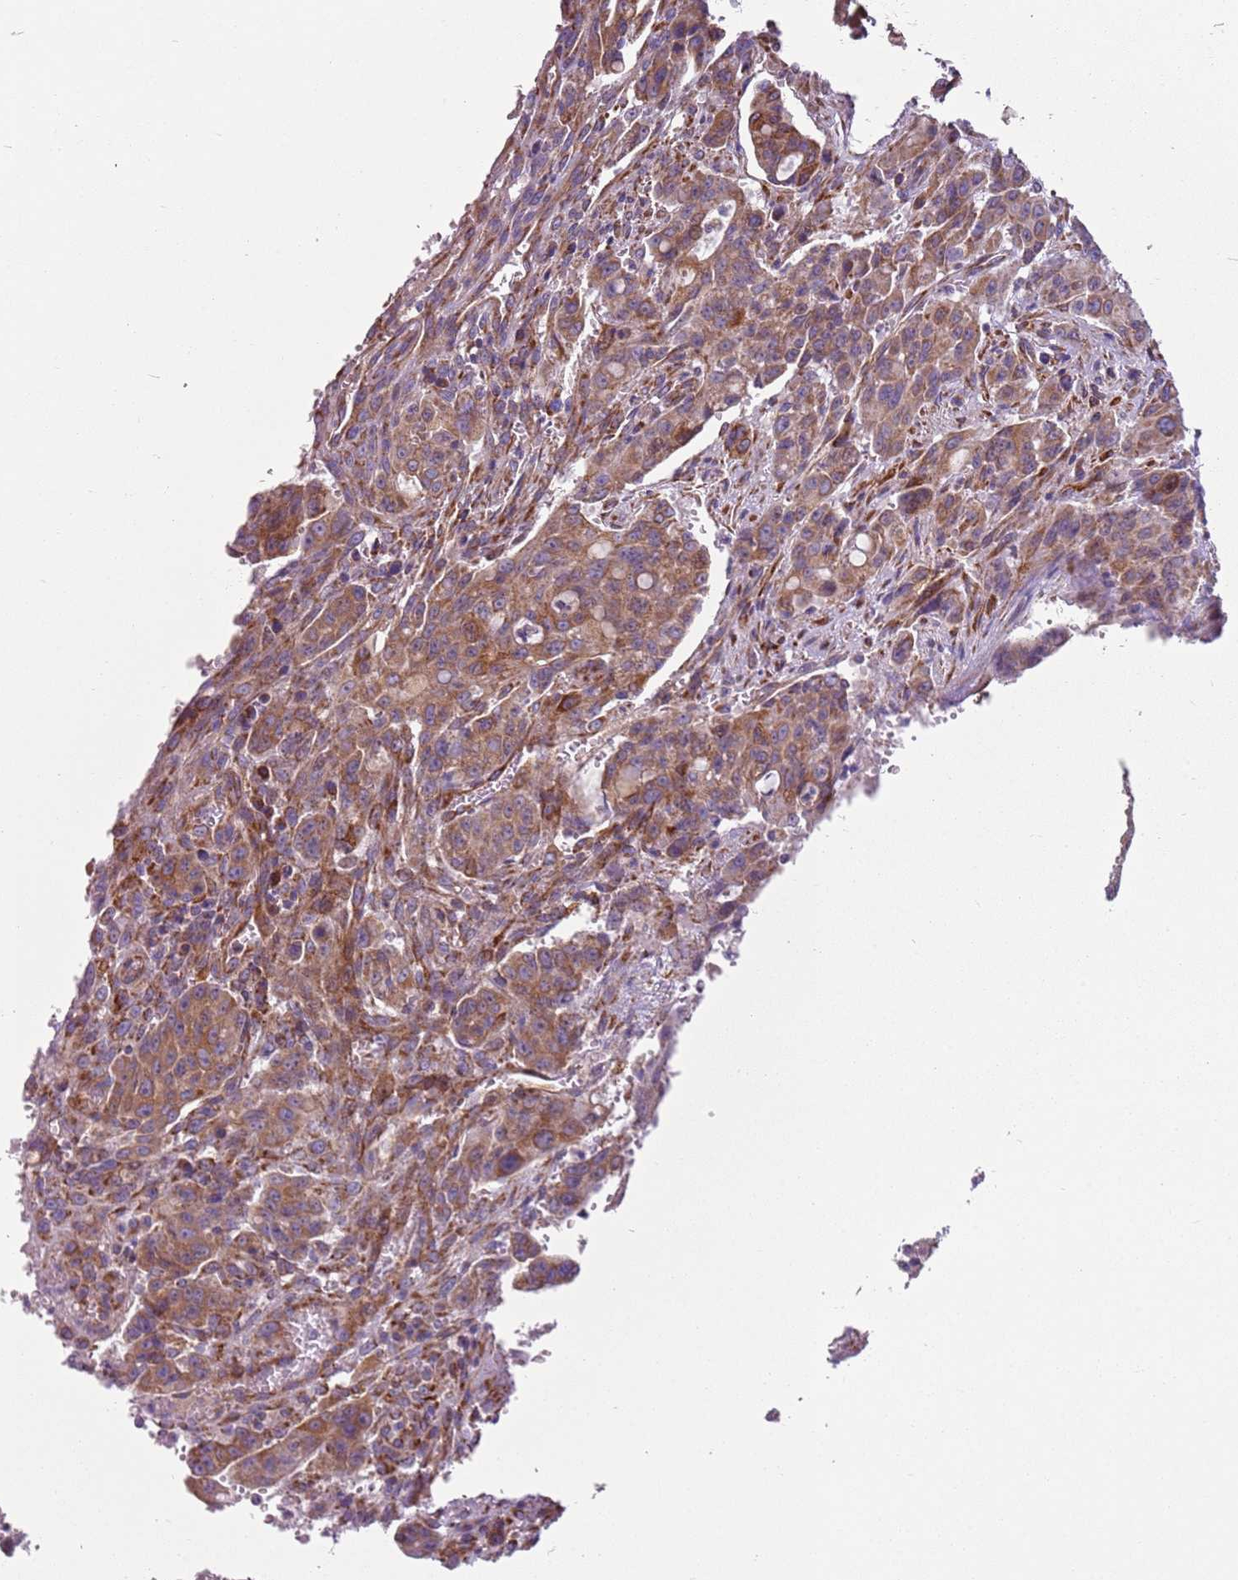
{"staining": {"intensity": "moderate", "quantity": ">75%", "location": "cytoplasmic/membranous"}, "tissue": "colorectal cancer", "cell_type": "Tumor cells", "image_type": "cancer", "snomed": [{"axis": "morphology", "description": "Adenocarcinoma, NOS"}, {"axis": "topography", "description": "Colon"}], "caption": "Immunohistochemical staining of adenocarcinoma (colorectal) reveals moderate cytoplasmic/membranous protein staining in approximately >75% of tumor cells.", "gene": "TMEM200C", "patient": {"sex": "male", "age": 62}}